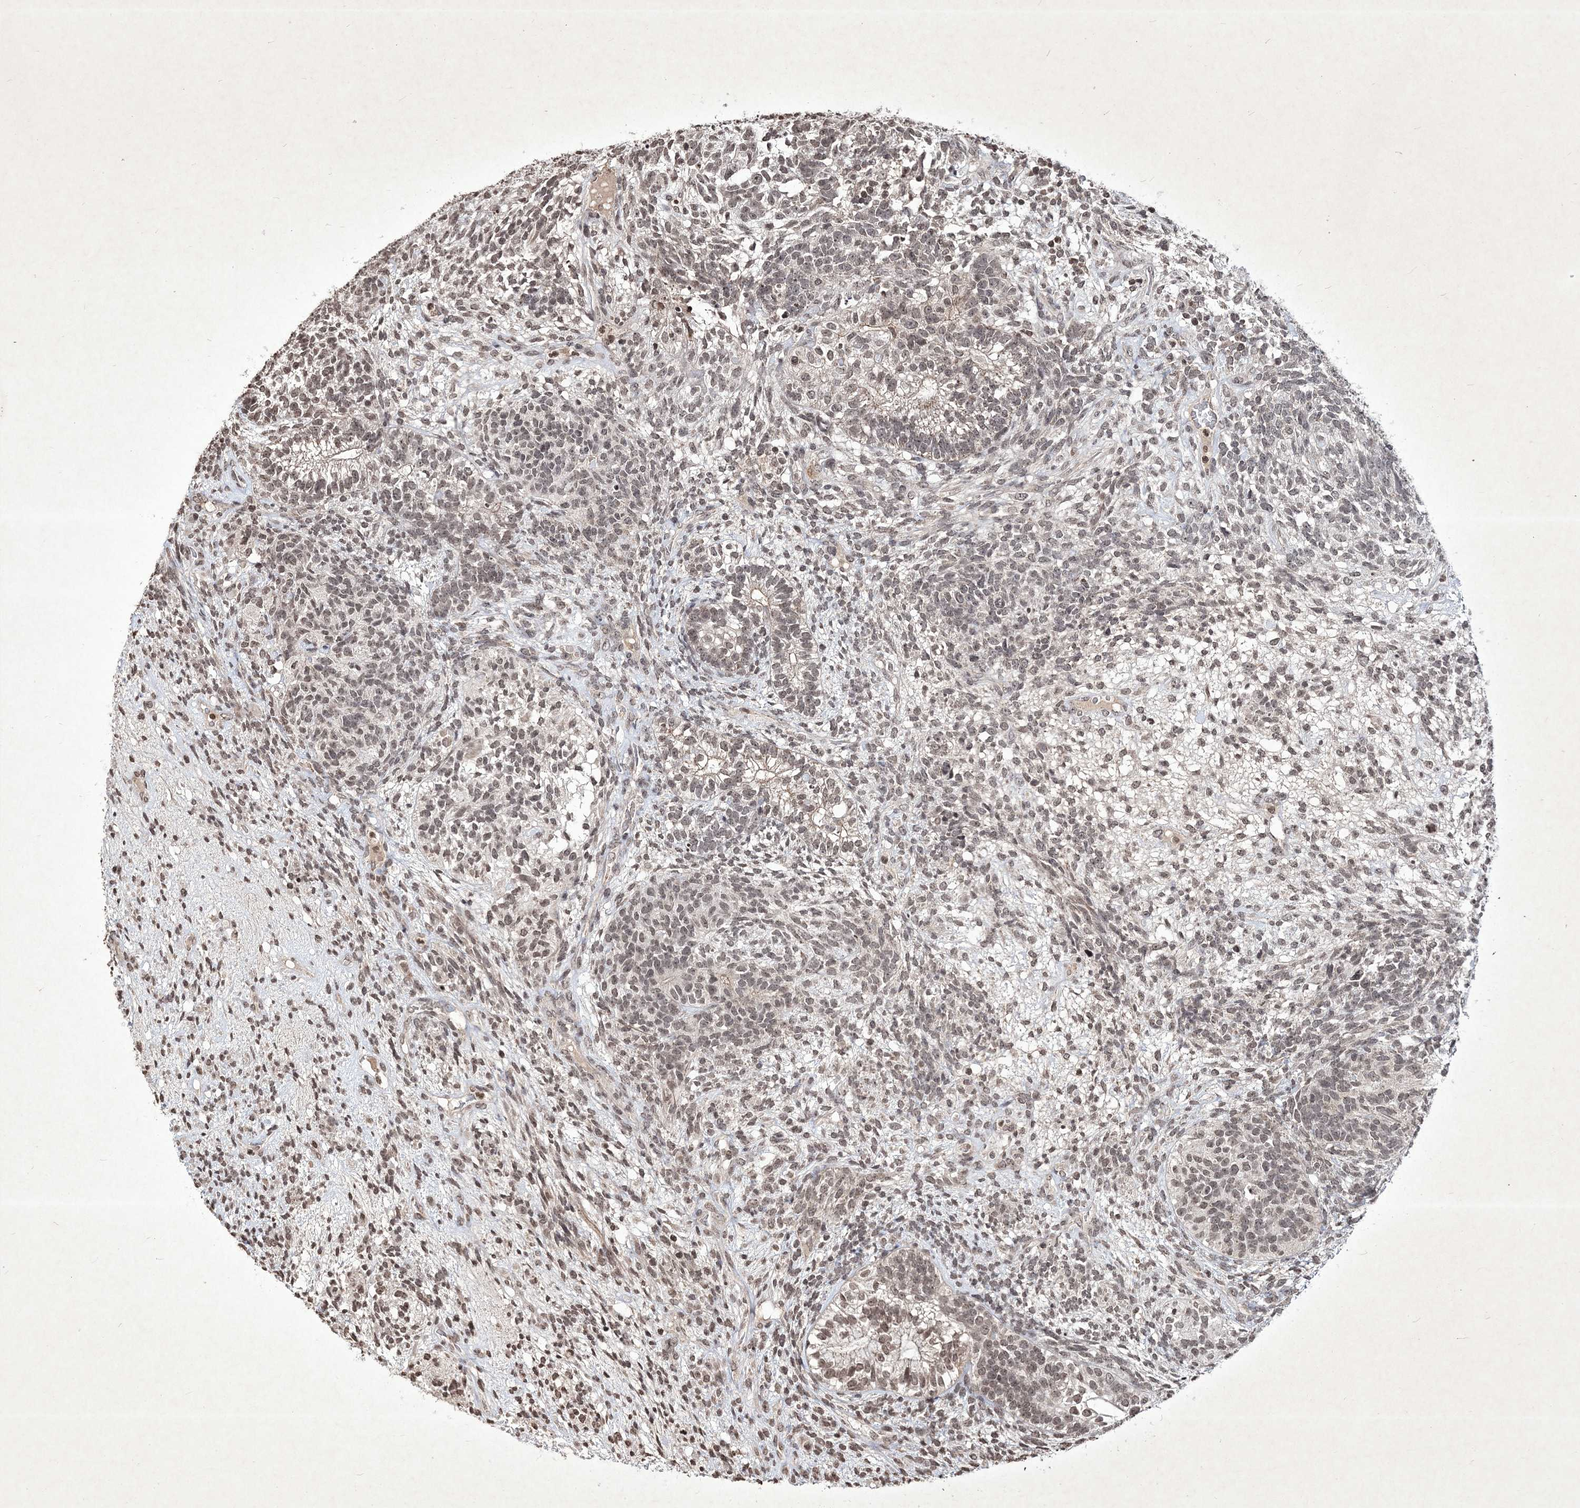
{"staining": {"intensity": "moderate", "quantity": ">75%", "location": "cytoplasmic/membranous,nuclear"}, "tissue": "testis cancer", "cell_type": "Tumor cells", "image_type": "cancer", "snomed": [{"axis": "morphology", "description": "Seminoma, NOS"}, {"axis": "morphology", "description": "Carcinoma, Embryonal, NOS"}, {"axis": "topography", "description": "Testis"}], "caption": "Immunohistochemistry (DAB) staining of embryonal carcinoma (testis) displays moderate cytoplasmic/membranous and nuclear protein expression in about >75% of tumor cells.", "gene": "SOWAHB", "patient": {"sex": "male", "age": 28}}